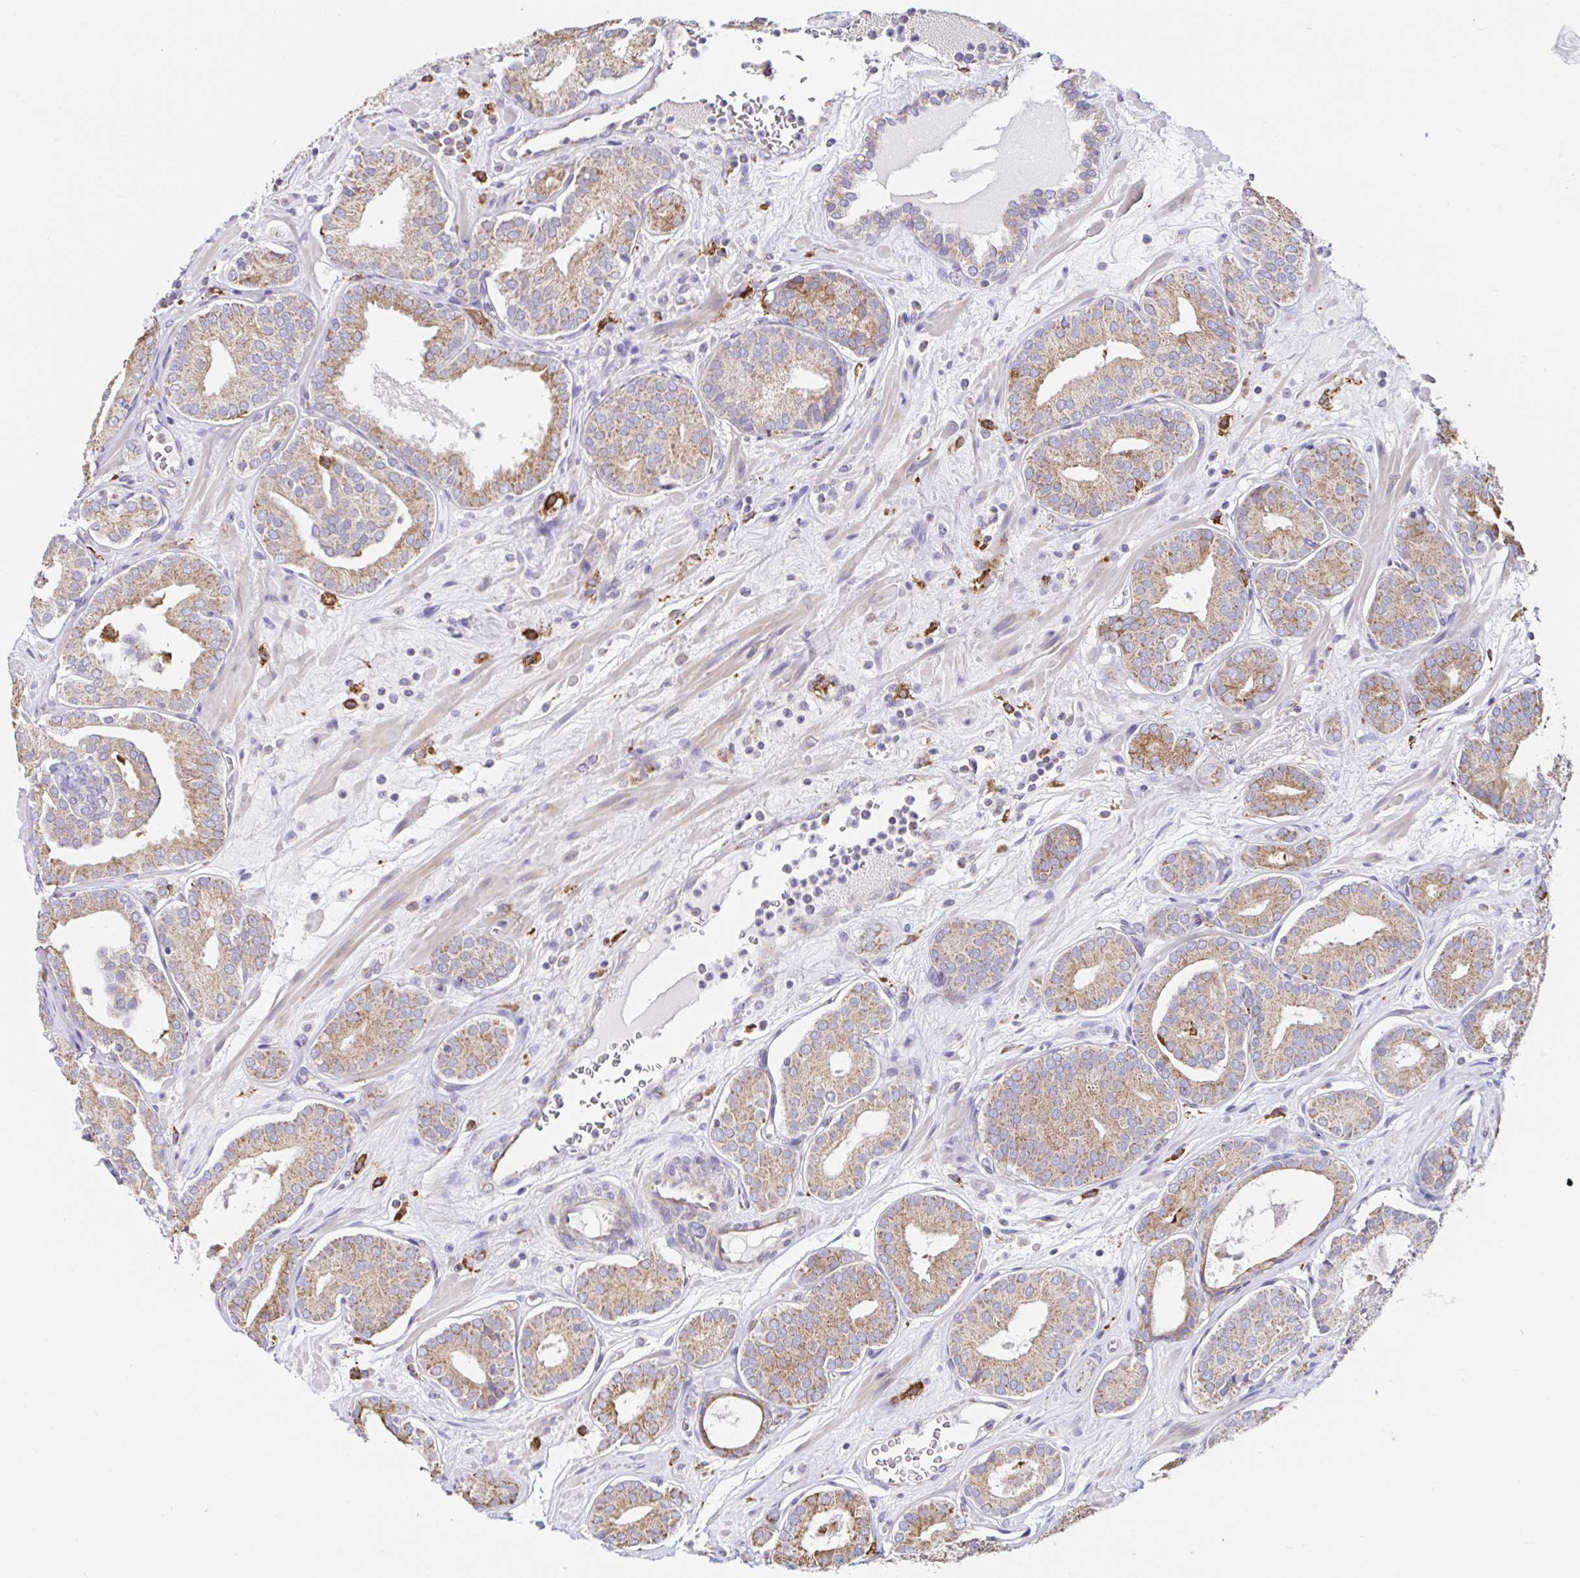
{"staining": {"intensity": "moderate", "quantity": "25%-75%", "location": "cytoplasmic/membranous"}, "tissue": "prostate cancer", "cell_type": "Tumor cells", "image_type": "cancer", "snomed": [{"axis": "morphology", "description": "Adenocarcinoma, High grade"}, {"axis": "topography", "description": "Prostate"}], "caption": "Immunohistochemistry micrograph of human adenocarcinoma (high-grade) (prostate) stained for a protein (brown), which shows medium levels of moderate cytoplasmic/membranous expression in approximately 25%-75% of tumor cells.", "gene": "MSR1", "patient": {"sex": "male", "age": 66}}